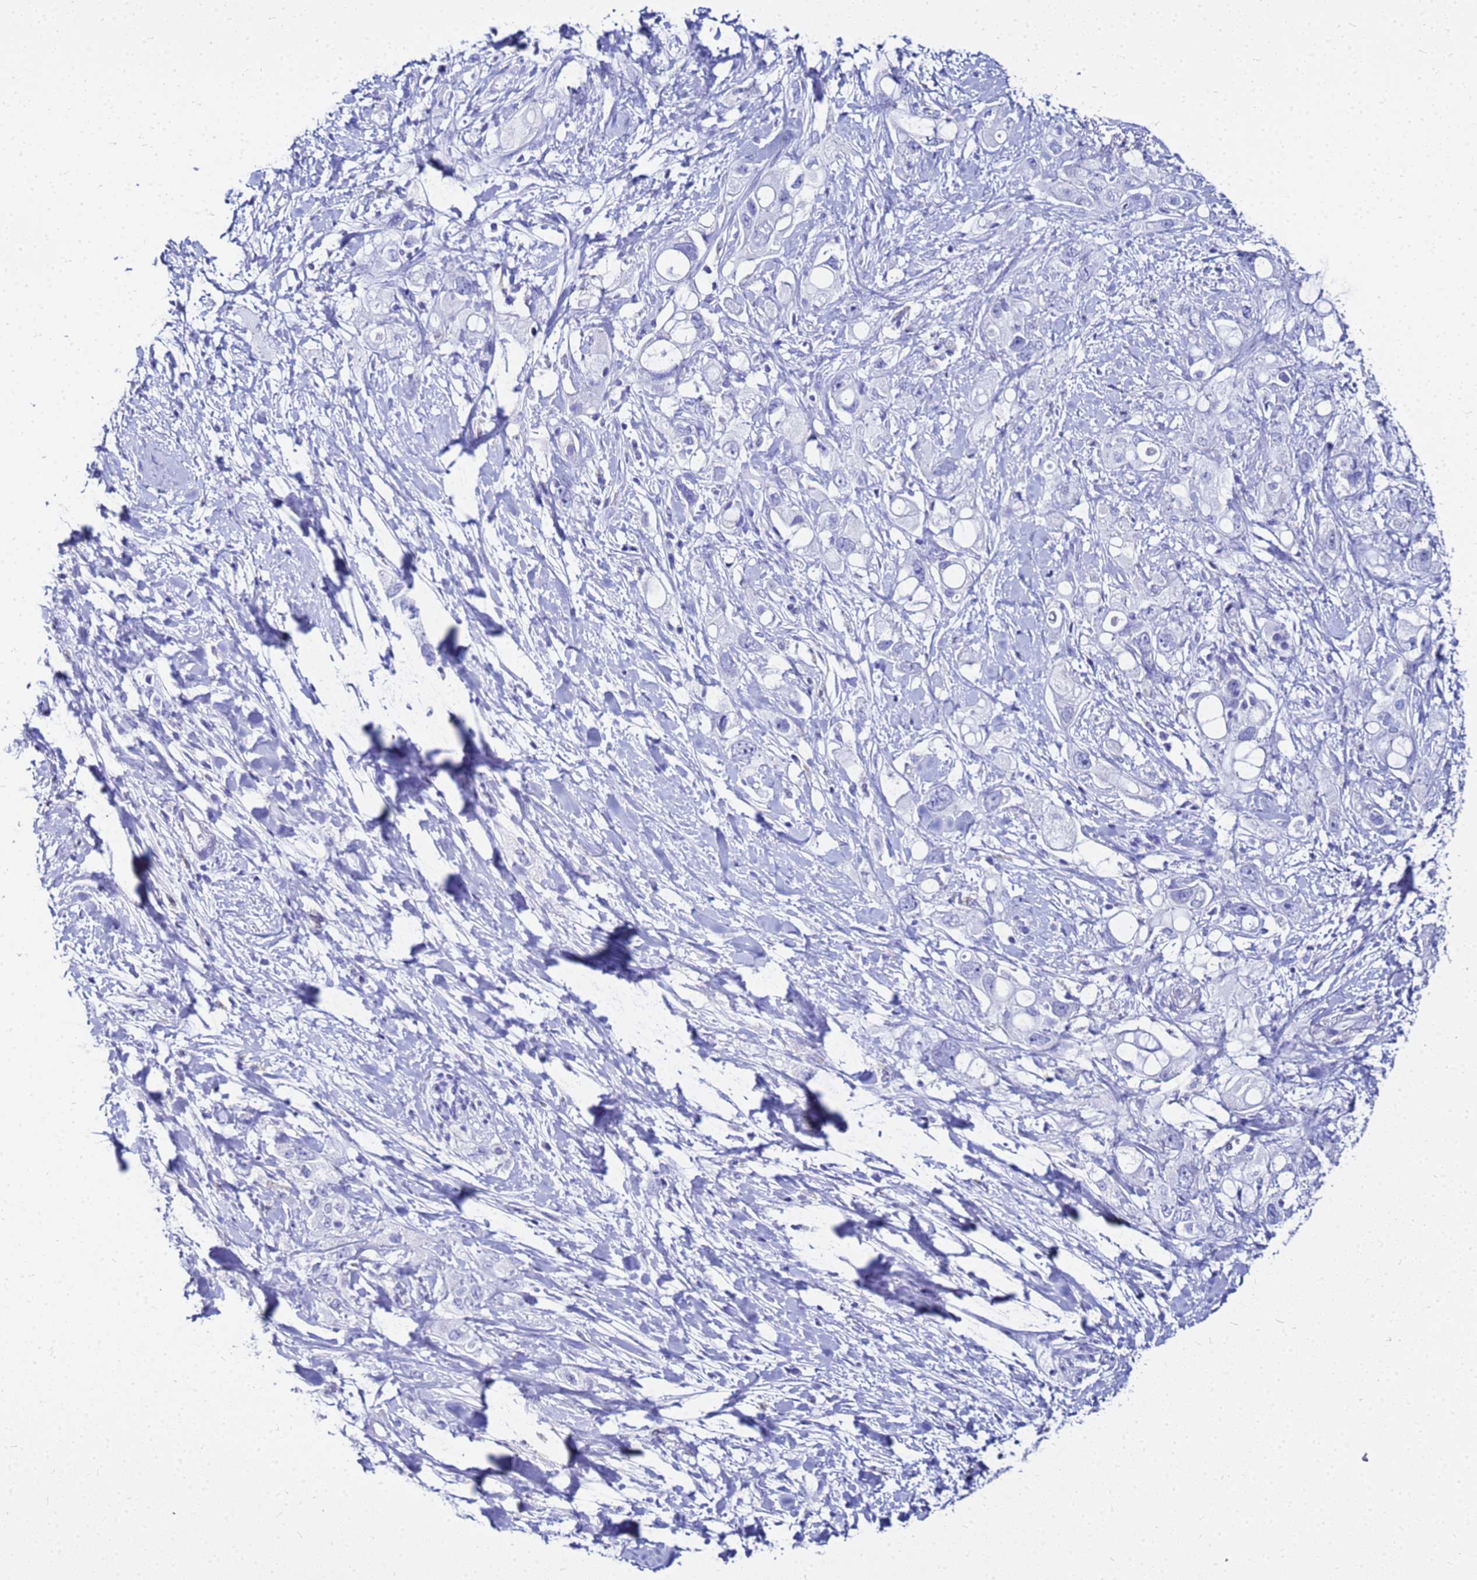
{"staining": {"intensity": "negative", "quantity": "none", "location": "none"}, "tissue": "pancreatic cancer", "cell_type": "Tumor cells", "image_type": "cancer", "snomed": [{"axis": "morphology", "description": "Adenocarcinoma, NOS"}, {"axis": "topography", "description": "Pancreas"}], "caption": "The histopathology image exhibits no staining of tumor cells in pancreatic adenocarcinoma.", "gene": "CSTA", "patient": {"sex": "female", "age": 56}}